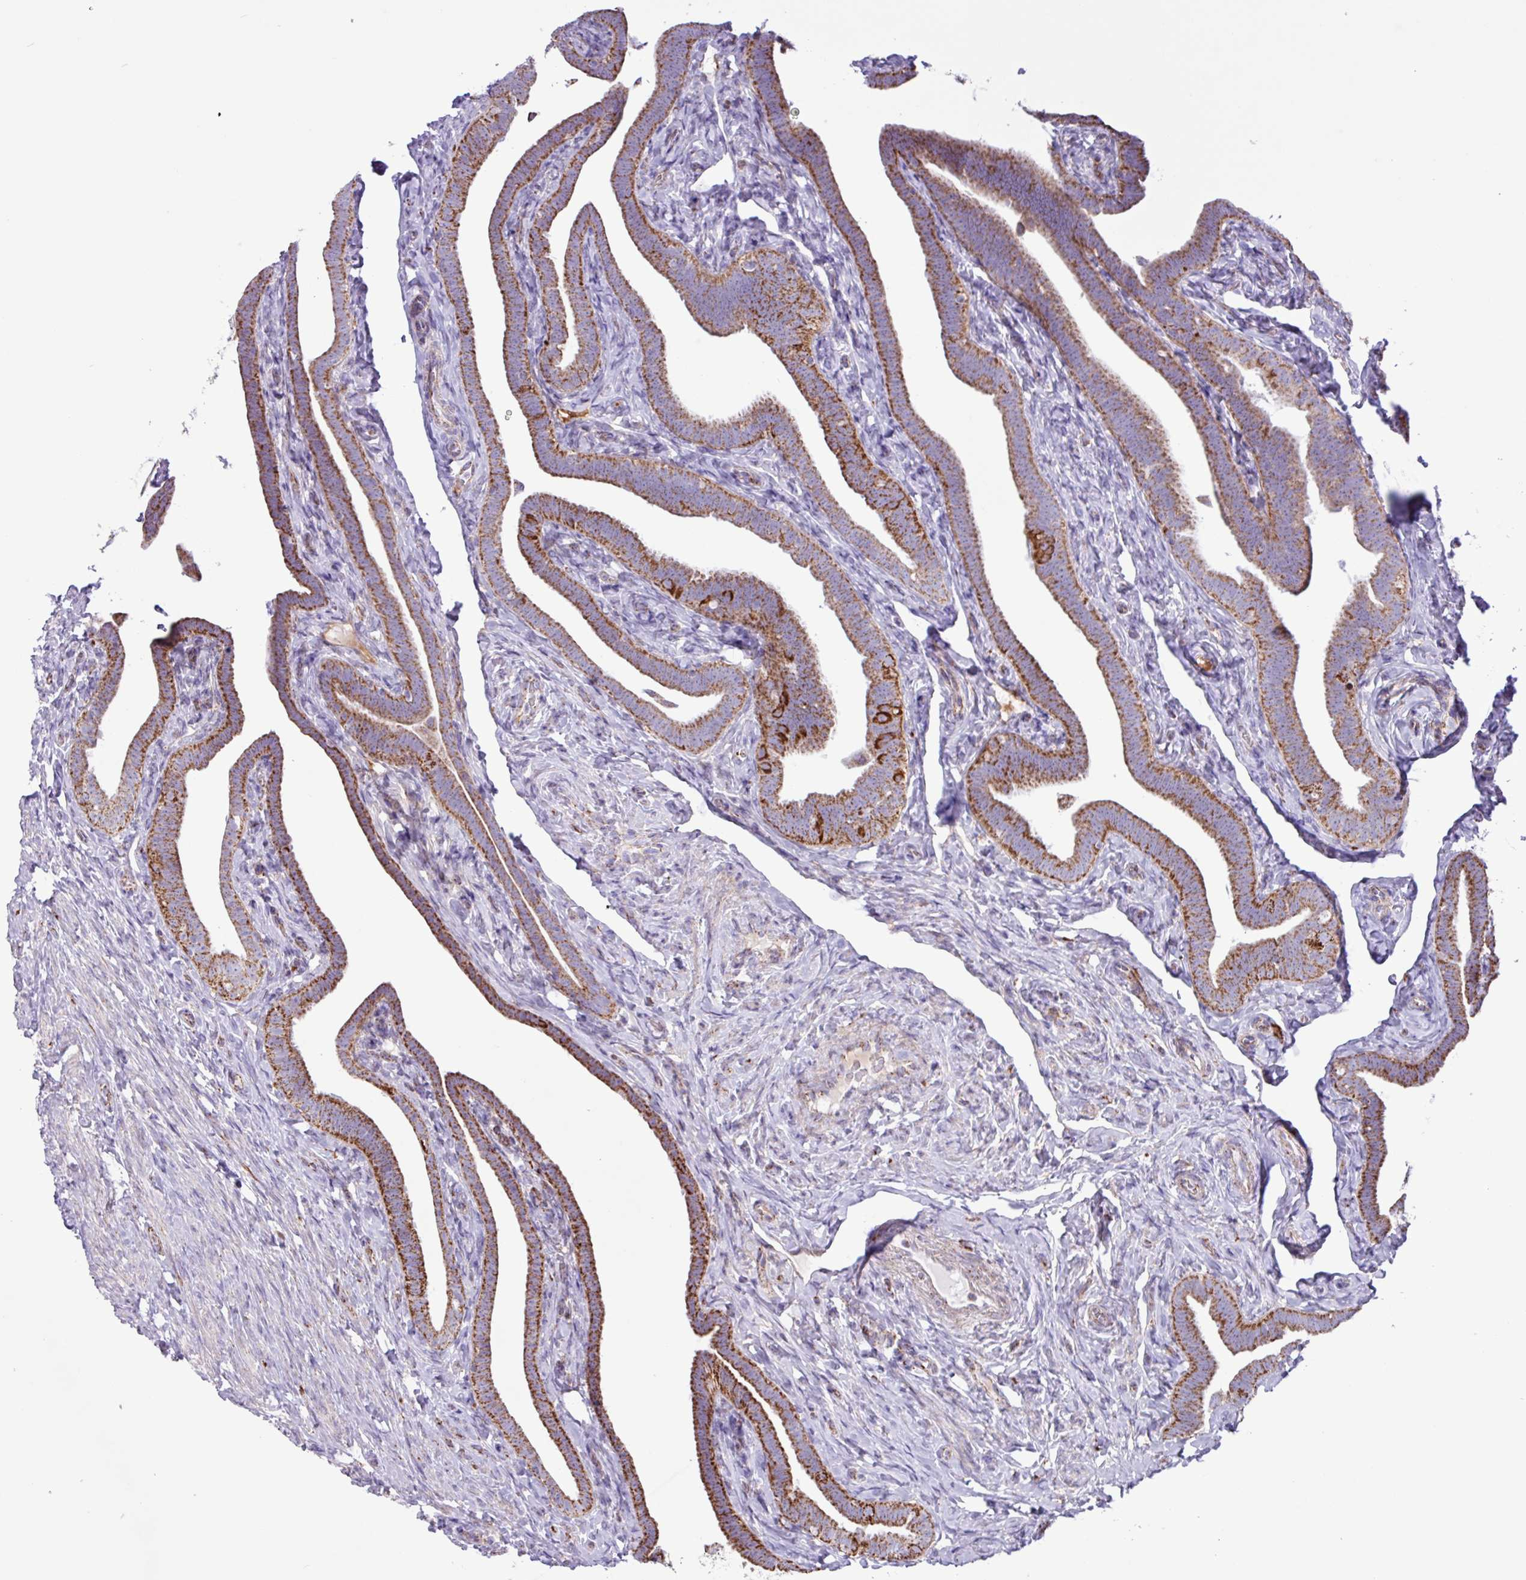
{"staining": {"intensity": "moderate", "quantity": ">75%", "location": "cytoplasmic/membranous"}, "tissue": "fallopian tube", "cell_type": "Glandular cells", "image_type": "normal", "snomed": [{"axis": "morphology", "description": "Normal tissue, NOS"}, {"axis": "topography", "description": "Fallopian tube"}], "caption": "Protein analysis of benign fallopian tube demonstrates moderate cytoplasmic/membranous expression in approximately >75% of glandular cells.", "gene": "RTL3", "patient": {"sex": "female", "age": 69}}